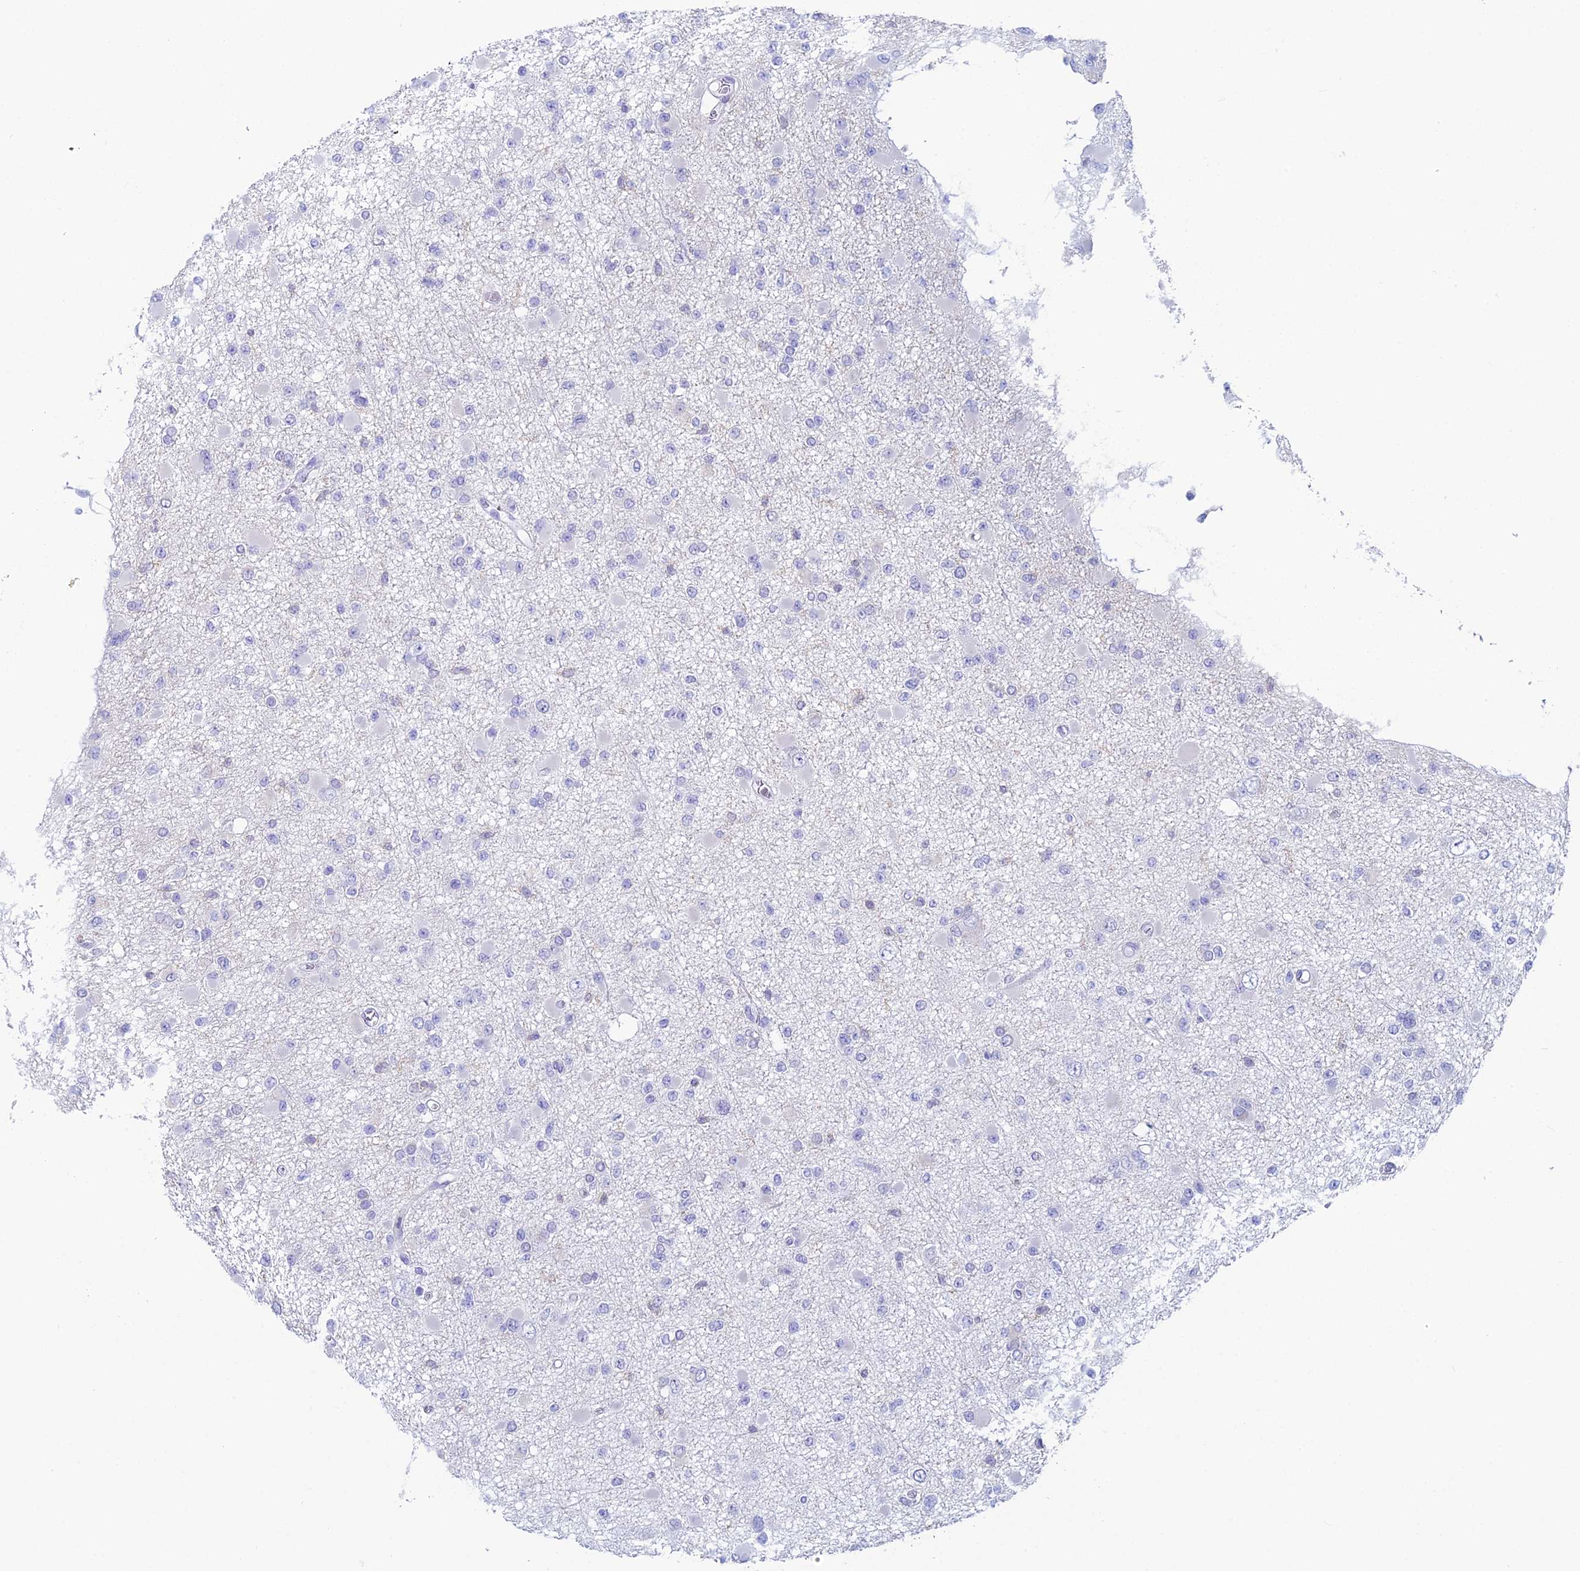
{"staining": {"intensity": "negative", "quantity": "none", "location": "none"}, "tissue": "glioma", "cell_type": "Tumor cells", "image_type": "cancer", "snomed": [{"axis": "morphology", "description": "Glioma, malignant, Low grade"}, {"axis": "topography", "description": "Brain"}], "caption": "The histopathology image shows no significant staining in tumor cells of glioma.", "gene": "KCNK17", "patient": {"sex": "female", "age": 22}}